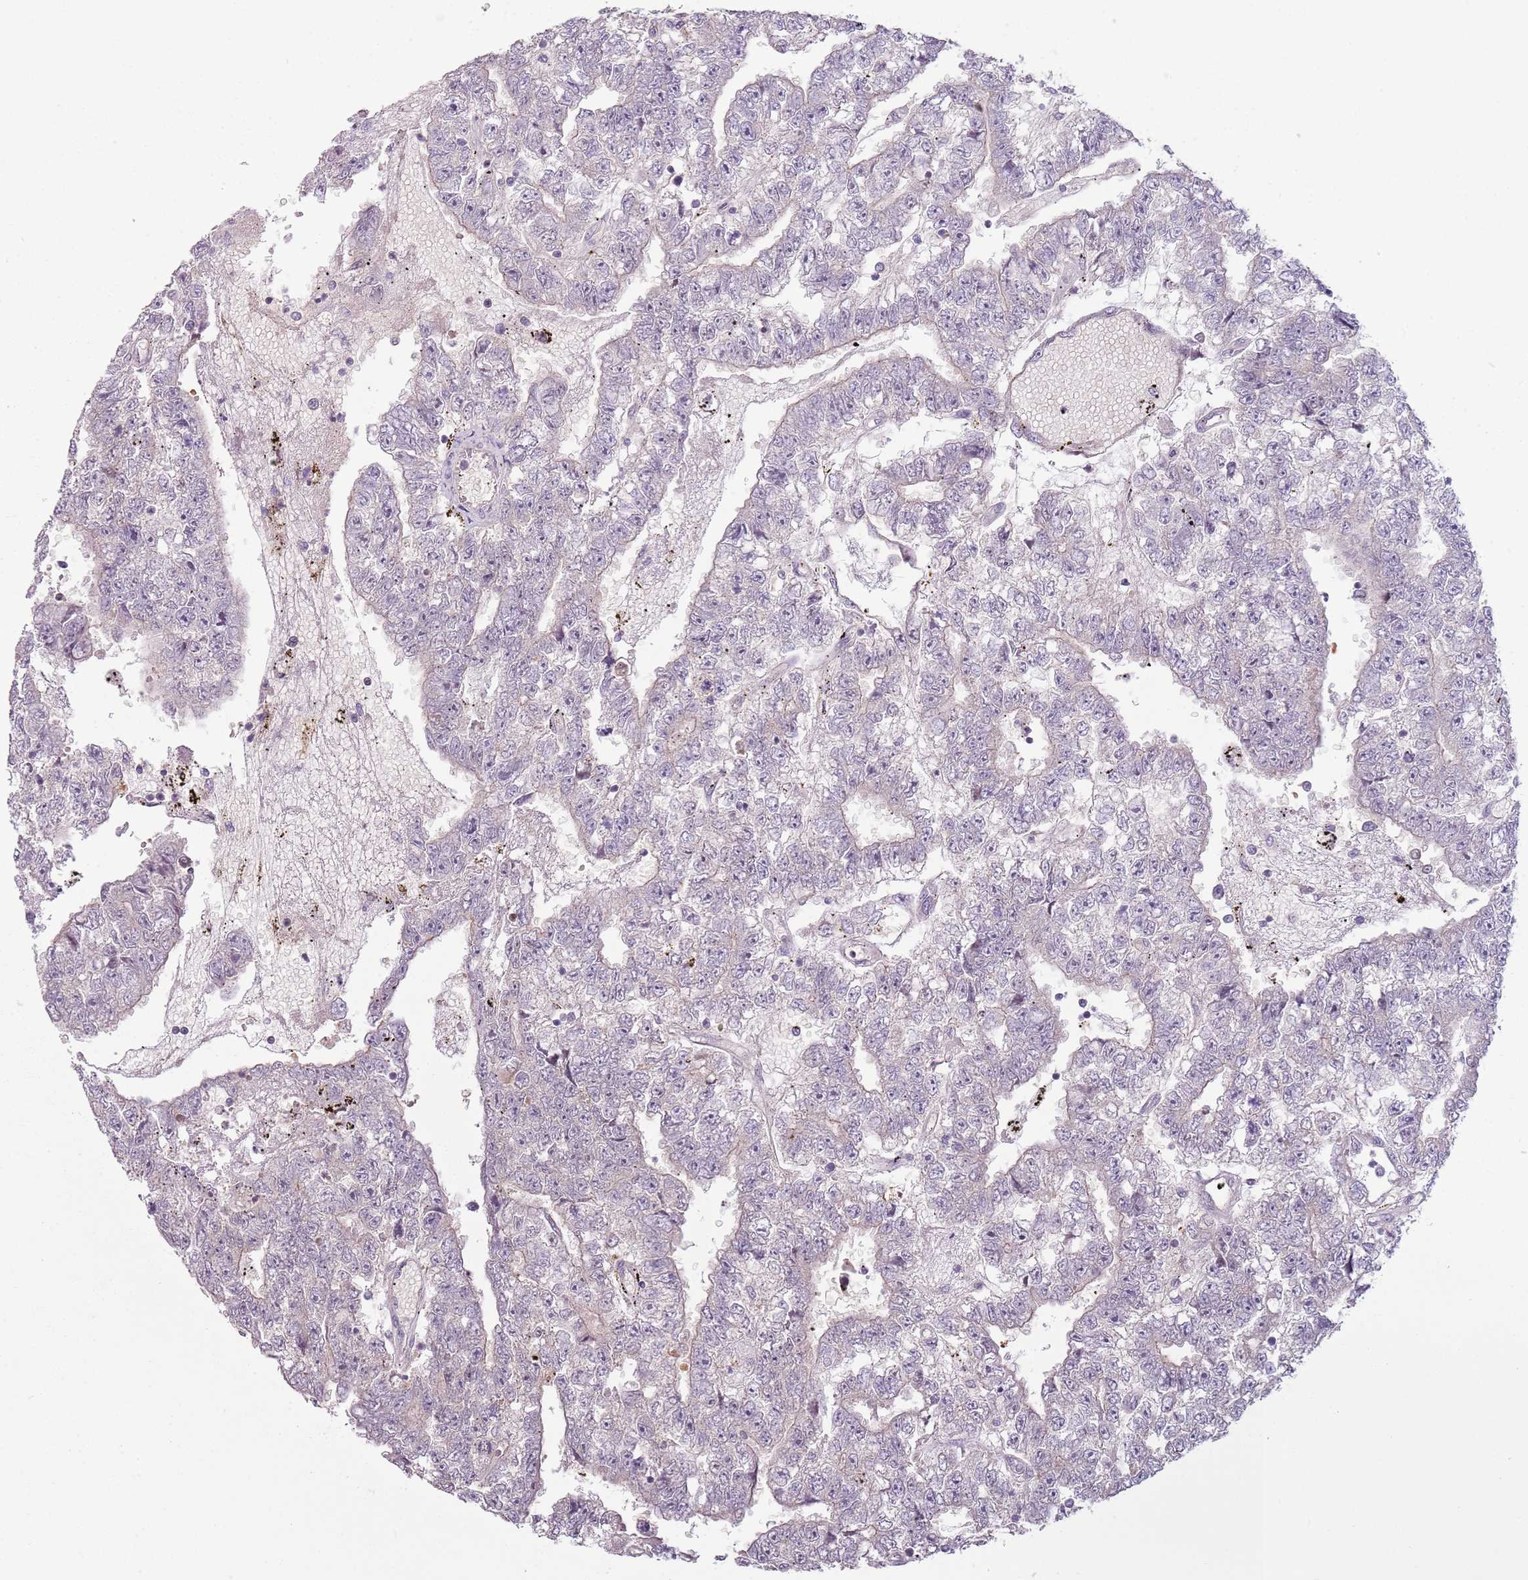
{"staining": {"intensity": "negative", "quantity": "none", "location": "none"}, "tissue": "testis cancer", "cell_type": "Tumor cells", "image_type": "cancer", "snomed": [{"axis": "morphology", "description": "Carcinoma, Embryonal, NOS"}, {"axis": "topography", "description": "Testis"}], "caption": "A photomicrograph of testis cancer (embryonal carcinoma) stained for a protein displays no brown staining in tumor cells. The staining was performed using DAB to visualize the protein expression in brown, while the nuclei were stained in blue with hematoxylin (Magnification: 20x).", "gene": "TEKT4", "patient": {"sex": "male", "age": 25}}